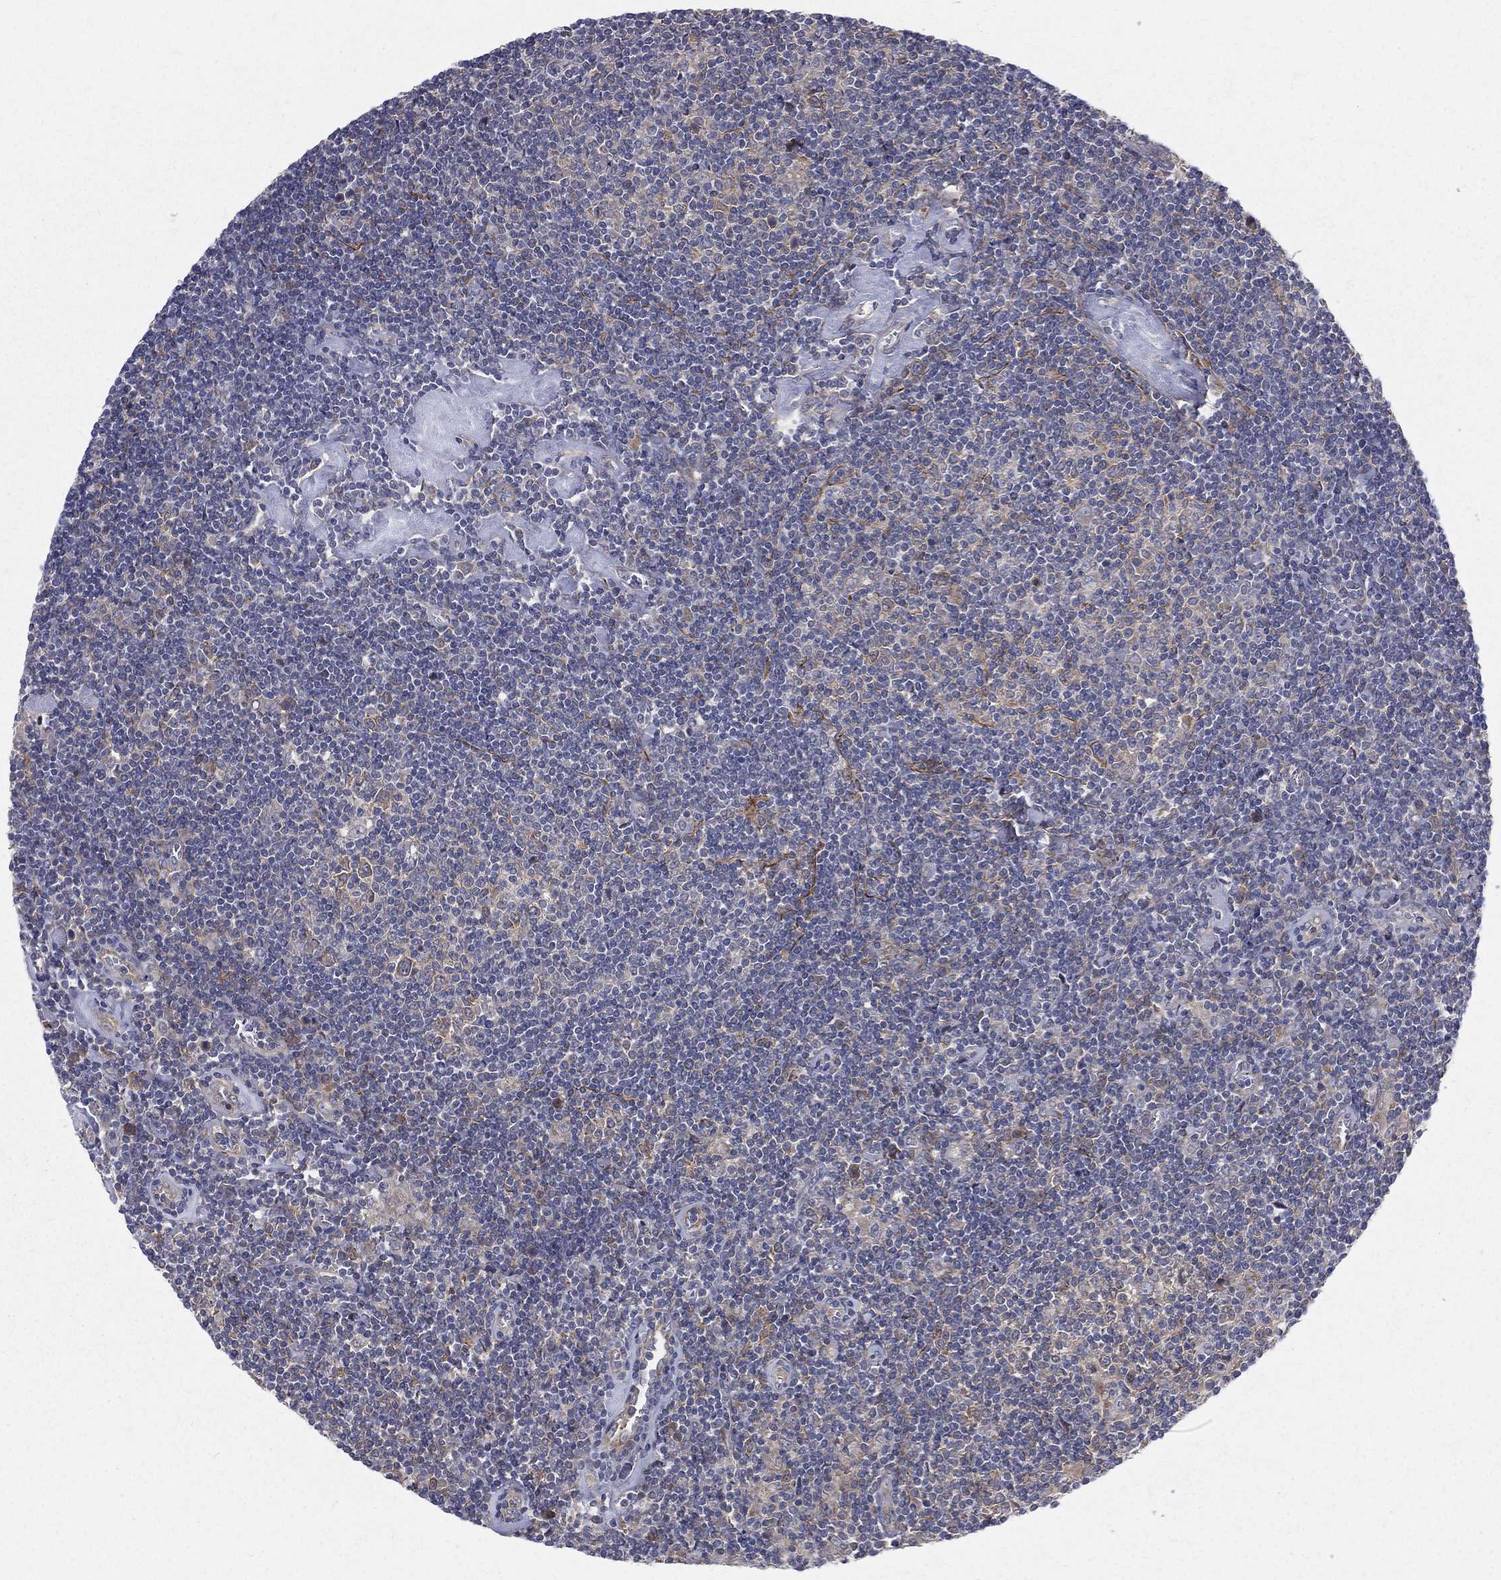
{"staining": {"intensity": "weak", "quantity": "<25%", "location": "cytoplasmic/membranous"}, "tissue": "lymphoma", "cell_type": "Tumor cells", "image_type": "cancer", "snomed": [{"axis": "morphology", "description": "Hodgkin's disease, NOS"}, {"axis": "topography", "description": "Lymph node"}], "caption": "DAB immunohistochemical staining of Hodgkin's disease displays no significant expression in tumor cells. (Immunohistochemistry (ihc), brightfield microscopy, high magnification).", "gene": "POMZP3", "patient": {"sex": "male", "age": 40}}